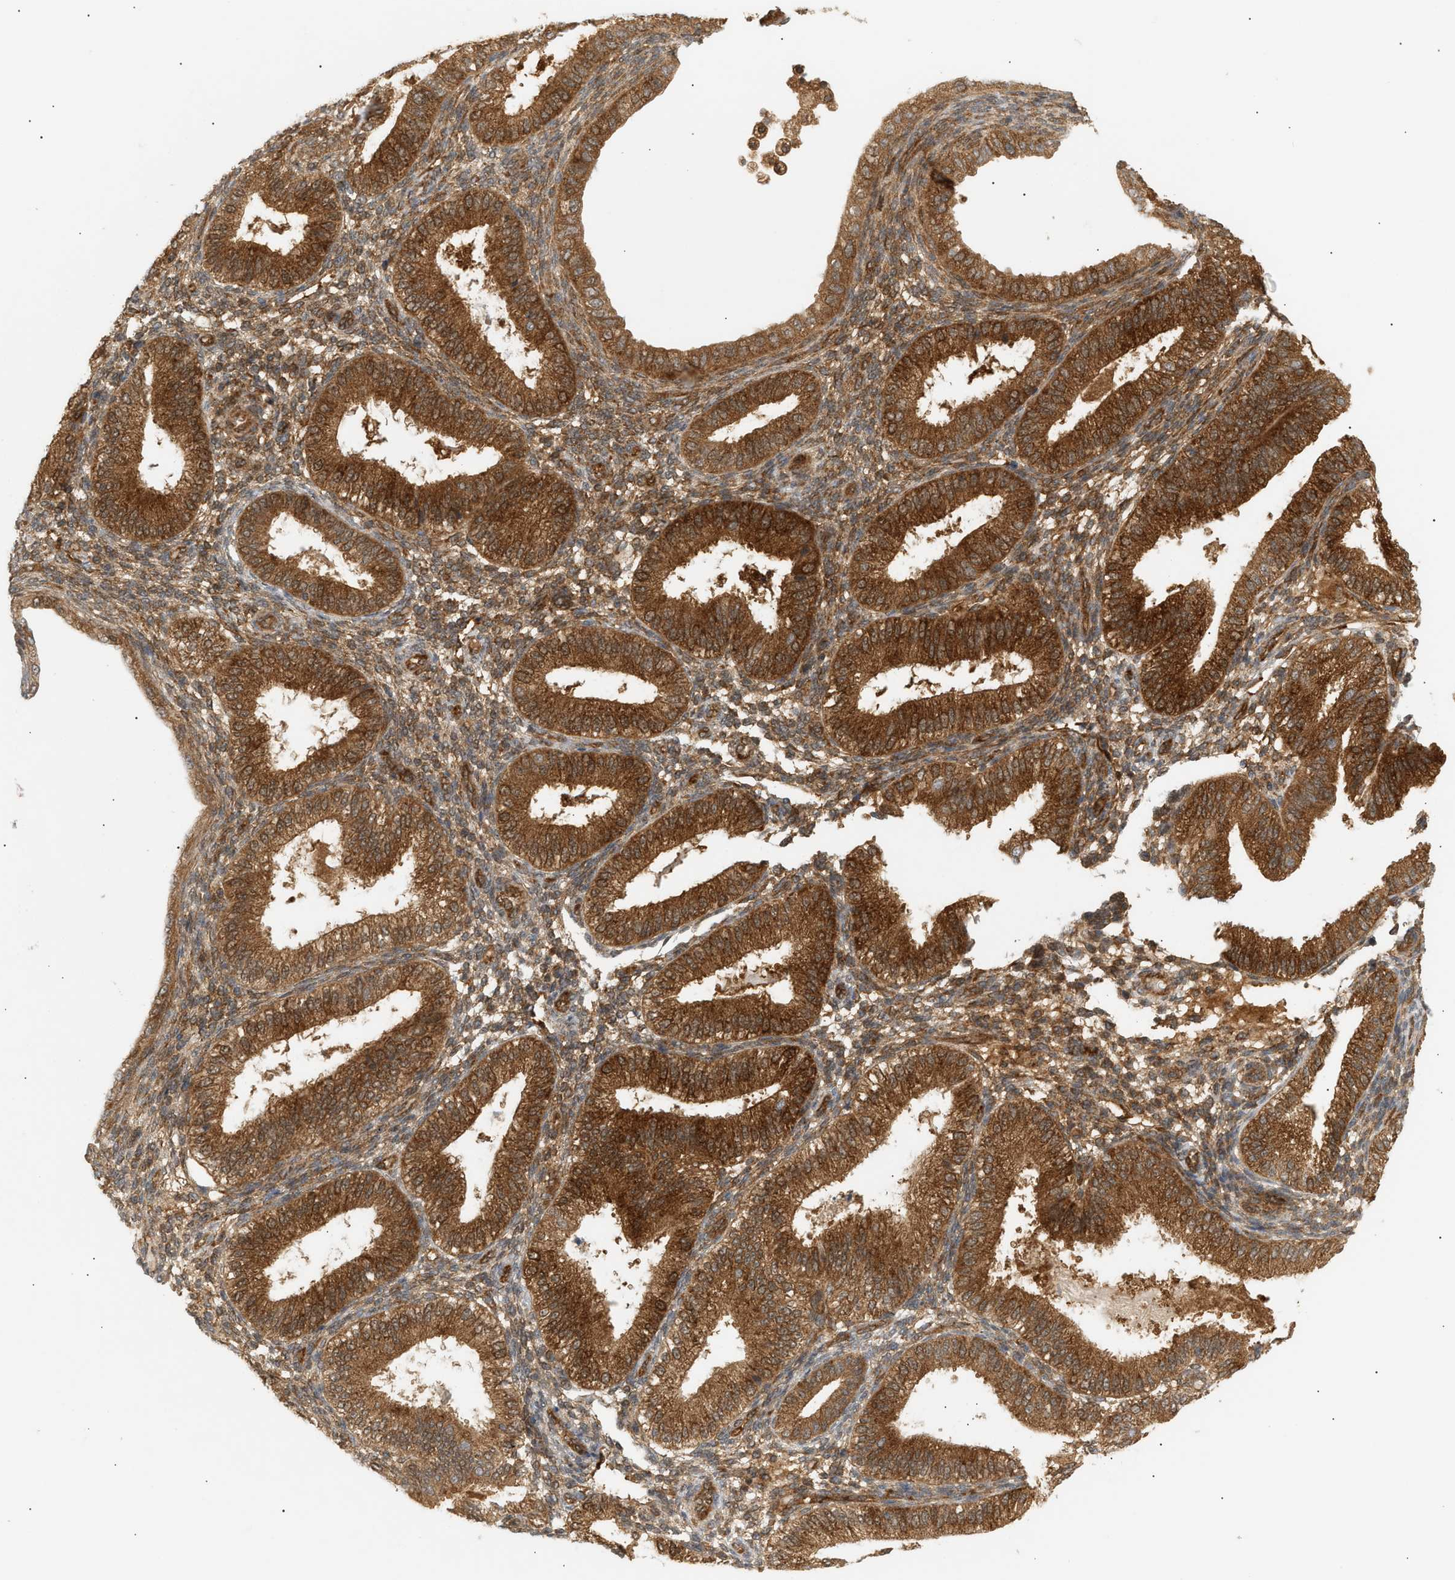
{"staining": {"intensity": "moderate", "quantity": "25%-75%", "location": "cytoplasmic/membranous"}, "tissue": "endometrium", "cell_type": "Cells in endometrial stroma", "image_type": "normal", "snomed": [{"axis": "morphology", "description": "Normal tissue, NOS"}, {"axis": "topography", "description": "Endometrium"}], "caption": "The micrograph exhibits immunohistochemical staining of normal endometrium. There is moderate cytoplasmic/membranous staining is seen in approximately 25%-75% of cells in endometrial stroma. (DAB IHC with brightfield microscopy, high magnification).", "gene": "SHC1", "patient": {"sex": "female", "age": 39}}